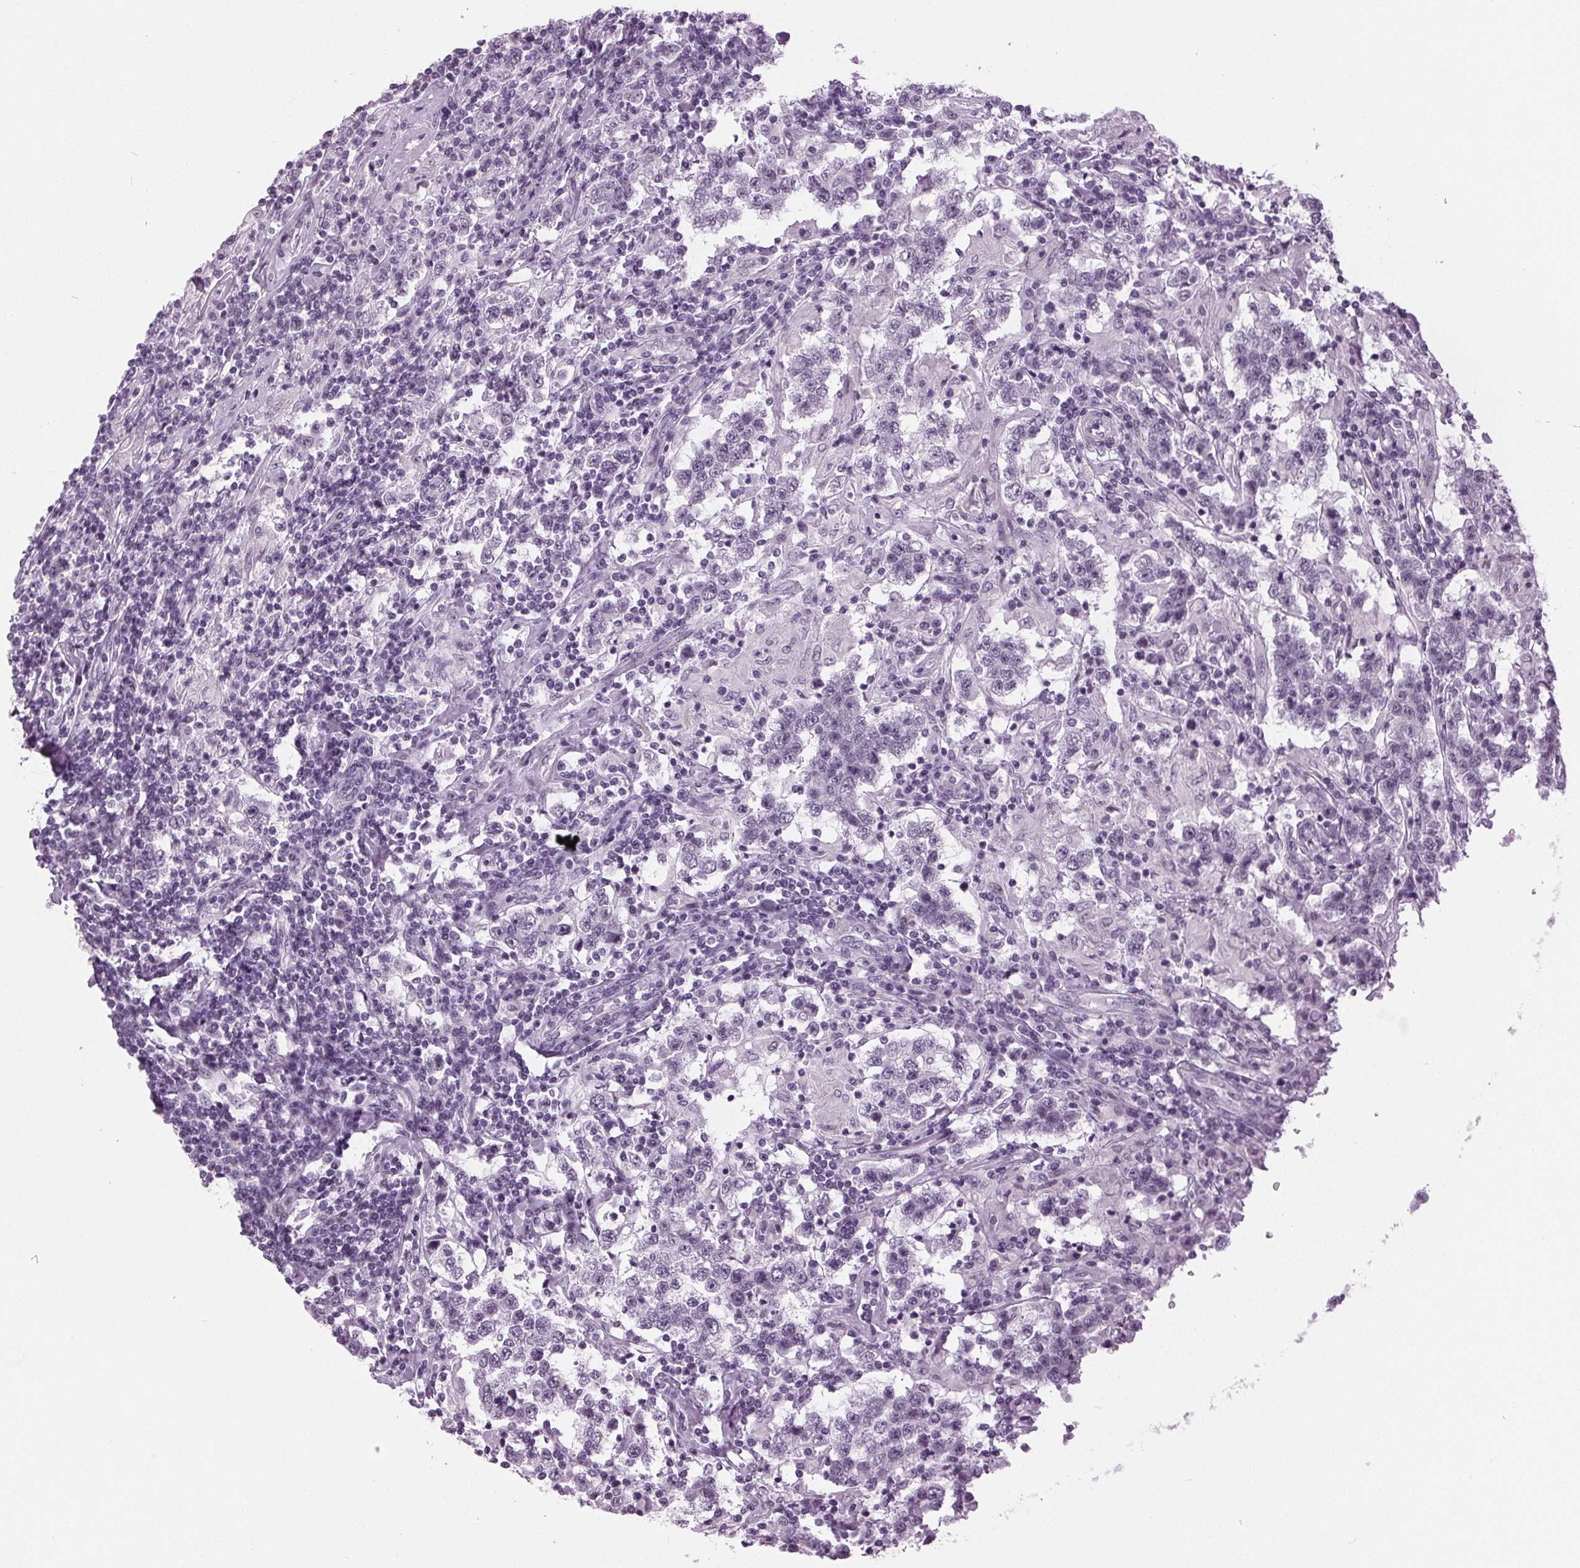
{"staining": {"intensity": "negative", "quantity": "none", "location": "none"}, "tissue": "testis cancer", "cell_type": "Tumor cells", "image_type": "cancer", "snomed": [{"axis": "morphology", "description": "Seminoma, NOS"}, {"axis": "morphology", "description": "Carcinoma, Embryonal, NOS"}, {"axis": "topography", "description": "Testis"}], "caption": "The IHC image has no significant expression in tumor cells of testis cancer (embryonal carcinoma) tissue.", "gene": "DNAH12", "patient": {"sex": "male", "age": 41}}